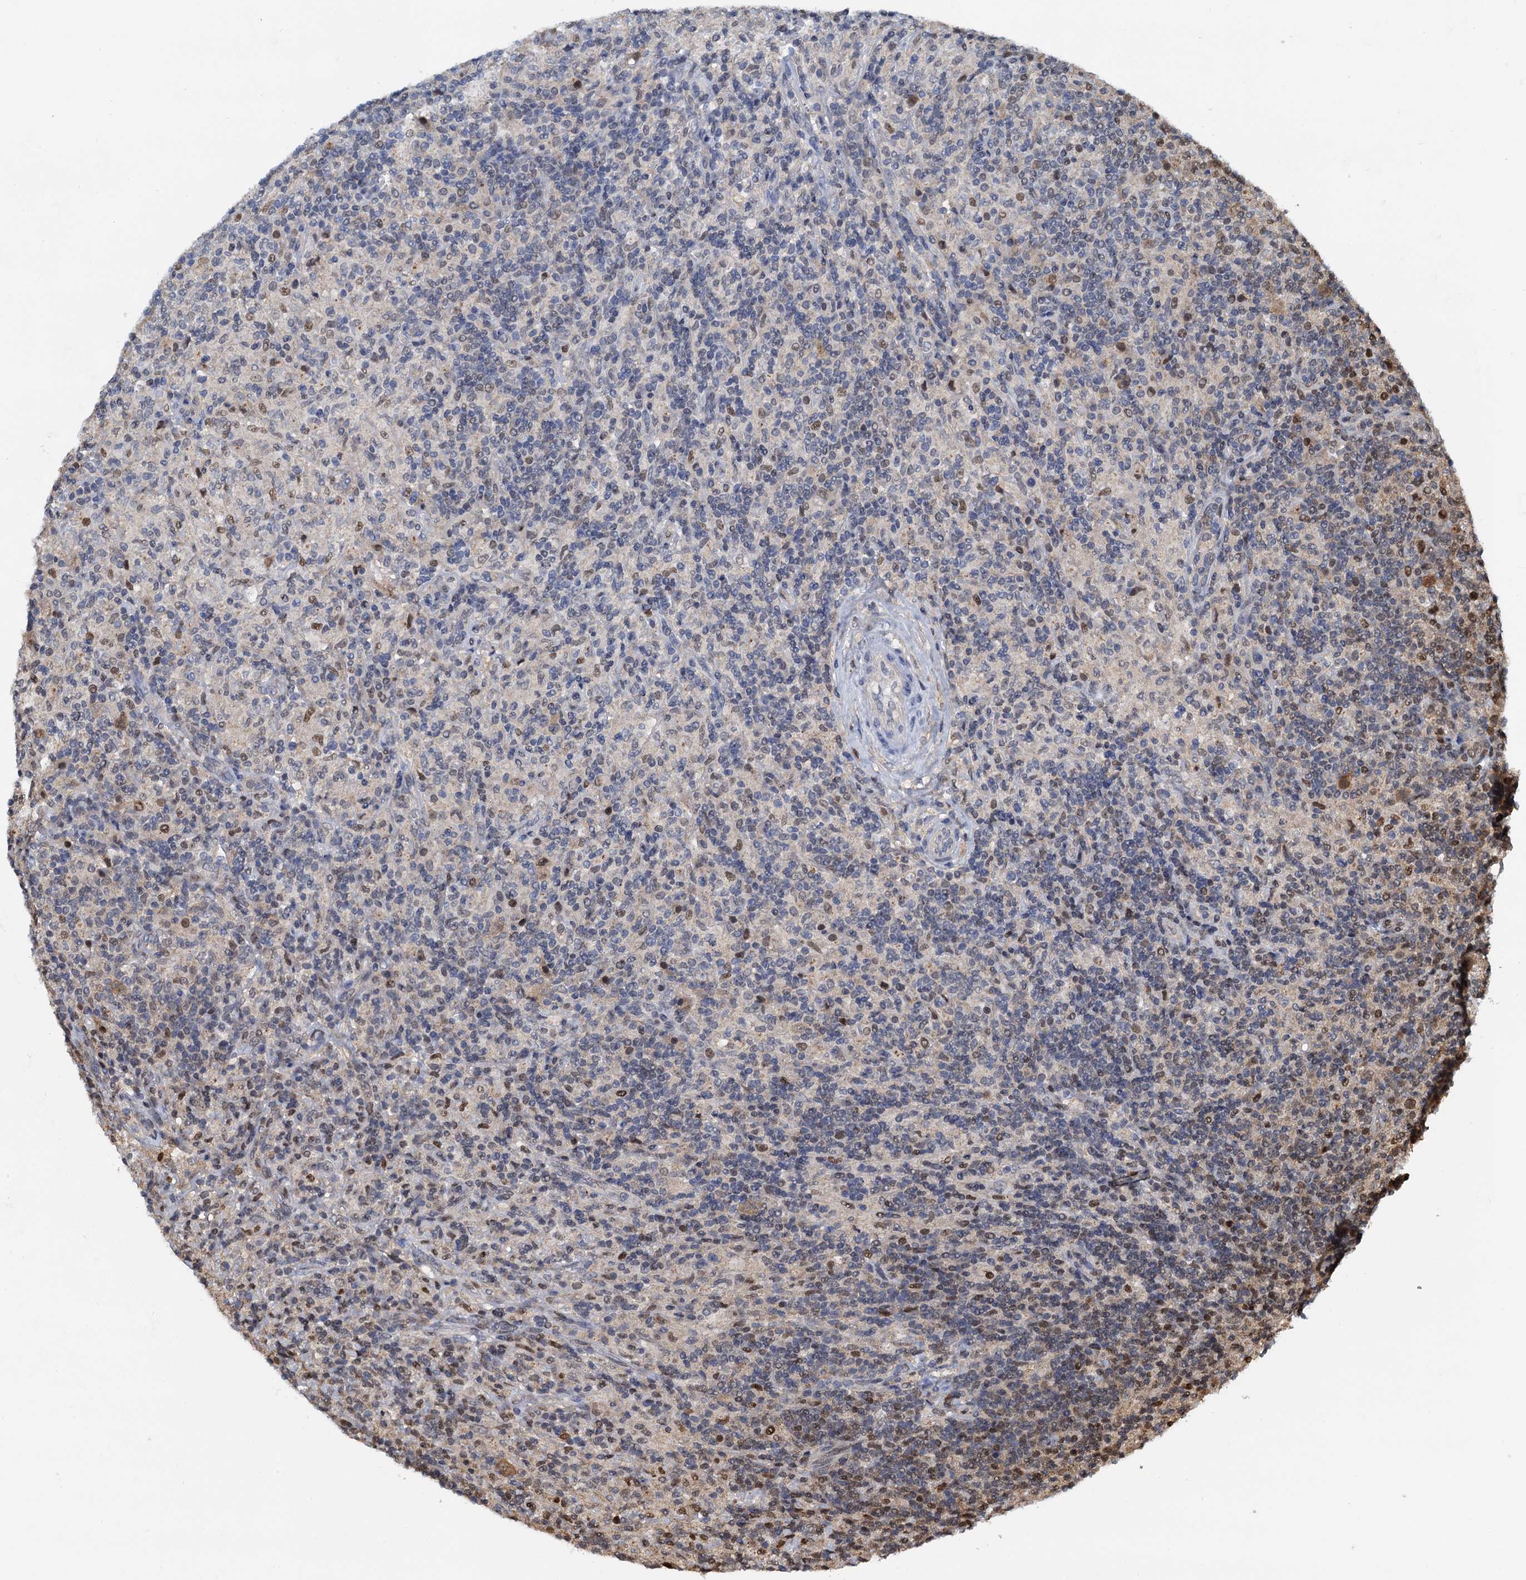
{"staining": {"intensity": "weak", "quantity": ">75%", "location": "nuclear"}, "tissue": "lymphoma", "cell_type": "Tumor cells", "image_type": "cancer", "snomed": [{"axis": "morphology", "description": "Hodgkin's disease, NOS"}, {"axis": "topography", "description": "Lymph node"}], "caption": "Immunohistochemical staining of human Hodgkin's disease displays weak nuclear protein positivity in about >75% of tumor cells. Immunohistochemistry stains the protein in brown and the nuclei are stained blue.", "gene": "PTGES3", "patient": {"sex": "male", "age": 70}}